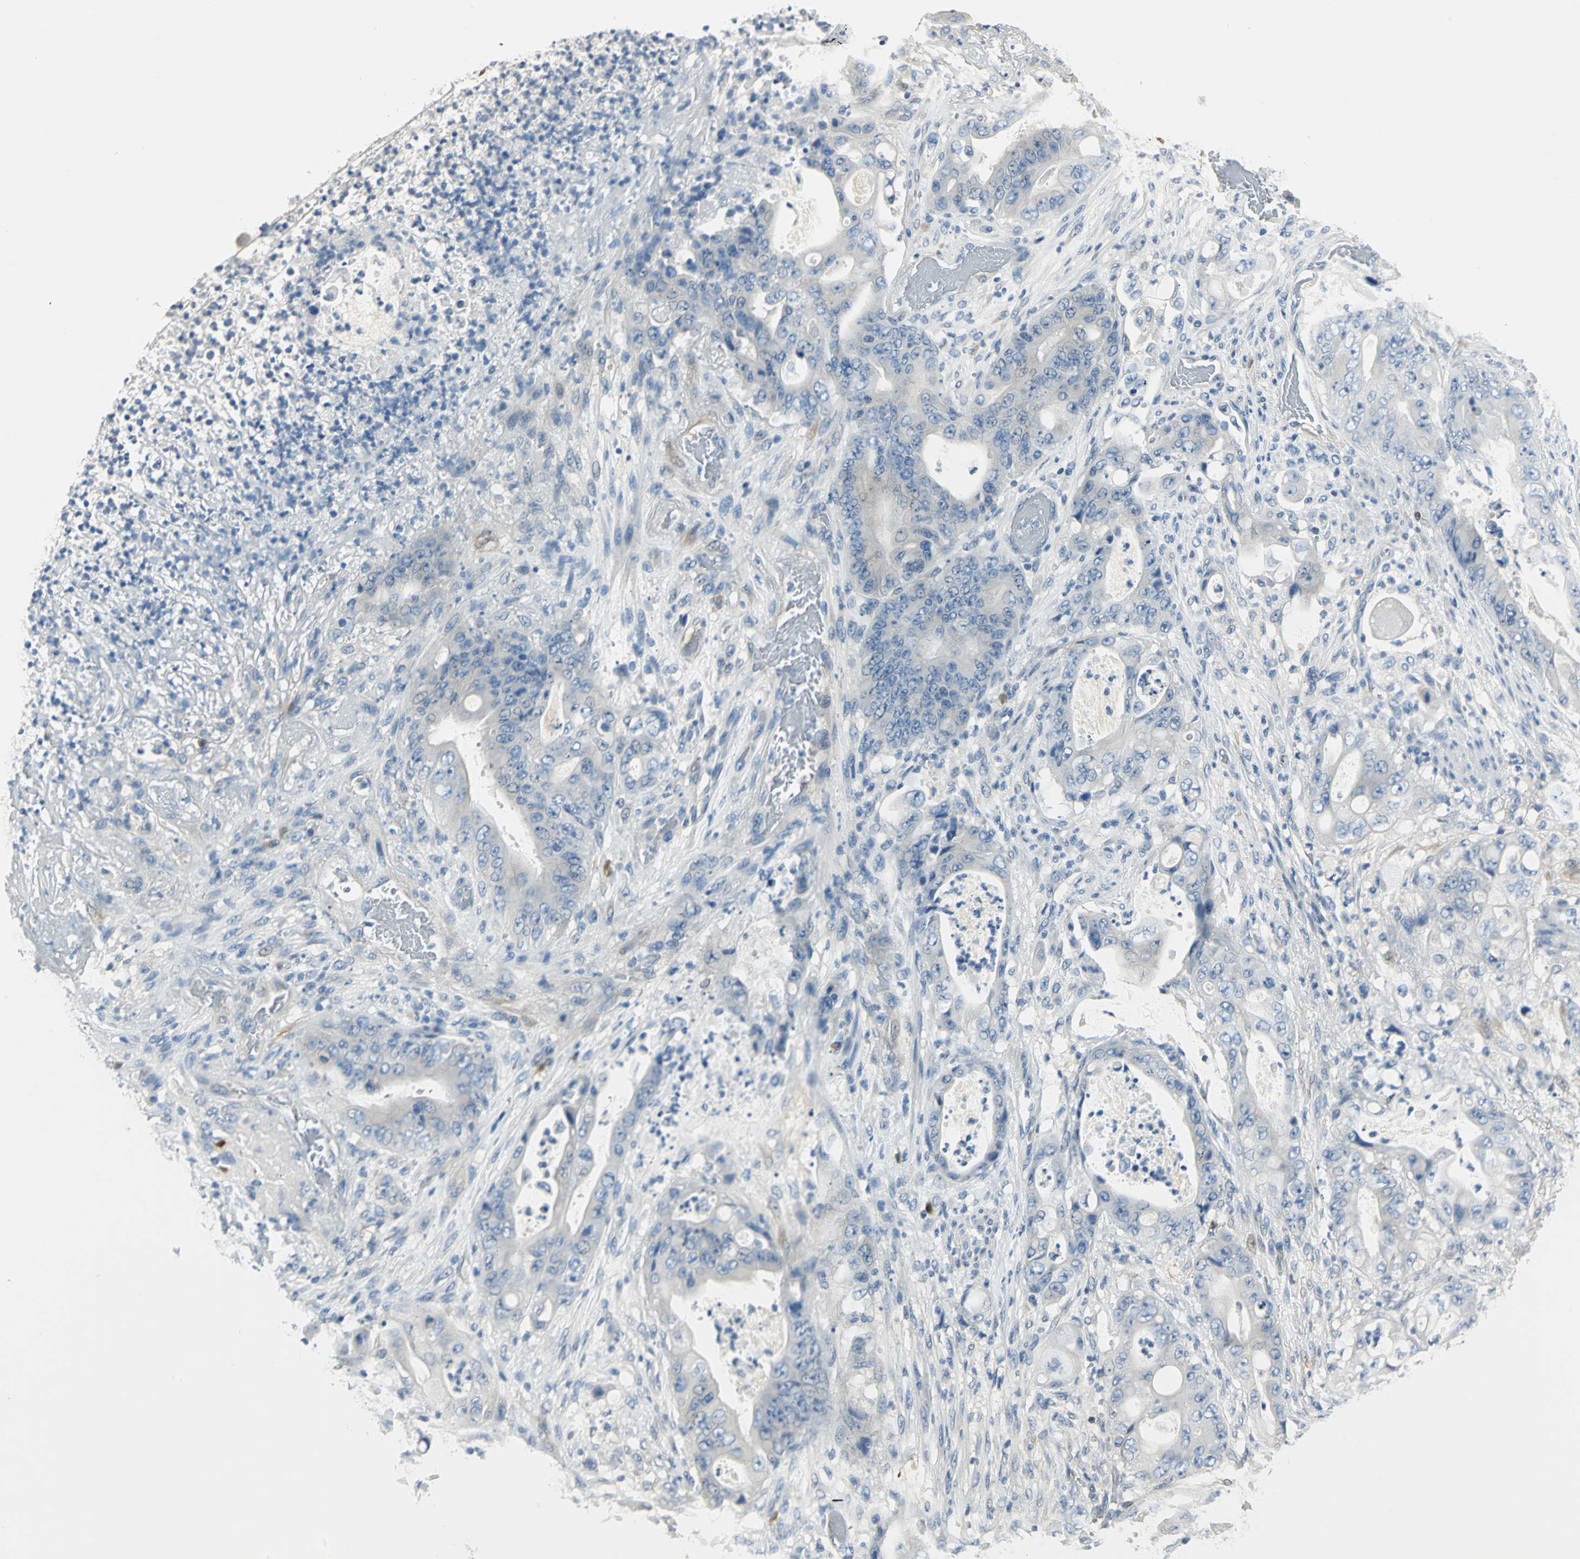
{"staining": {"intensity": "negative", "quantity": "none", "location": "none"}, "tissue": "stomach cancer", "cell_type": "Tumor cells", "image_type": "cancer", "snomed": [{"axis": "morphology", "description": "Adenocarcinoma, NOS"}, {"axis": "topography", "description": "Stomach"}], "caption": "Histopathology image shows no protein staining in tumor cells of stomach cancer (adenocarcinoma) tissue. Nuclei are stained in blue.", "gene": "UCHL1", "patient": {"sex": "female", "age": 73}}